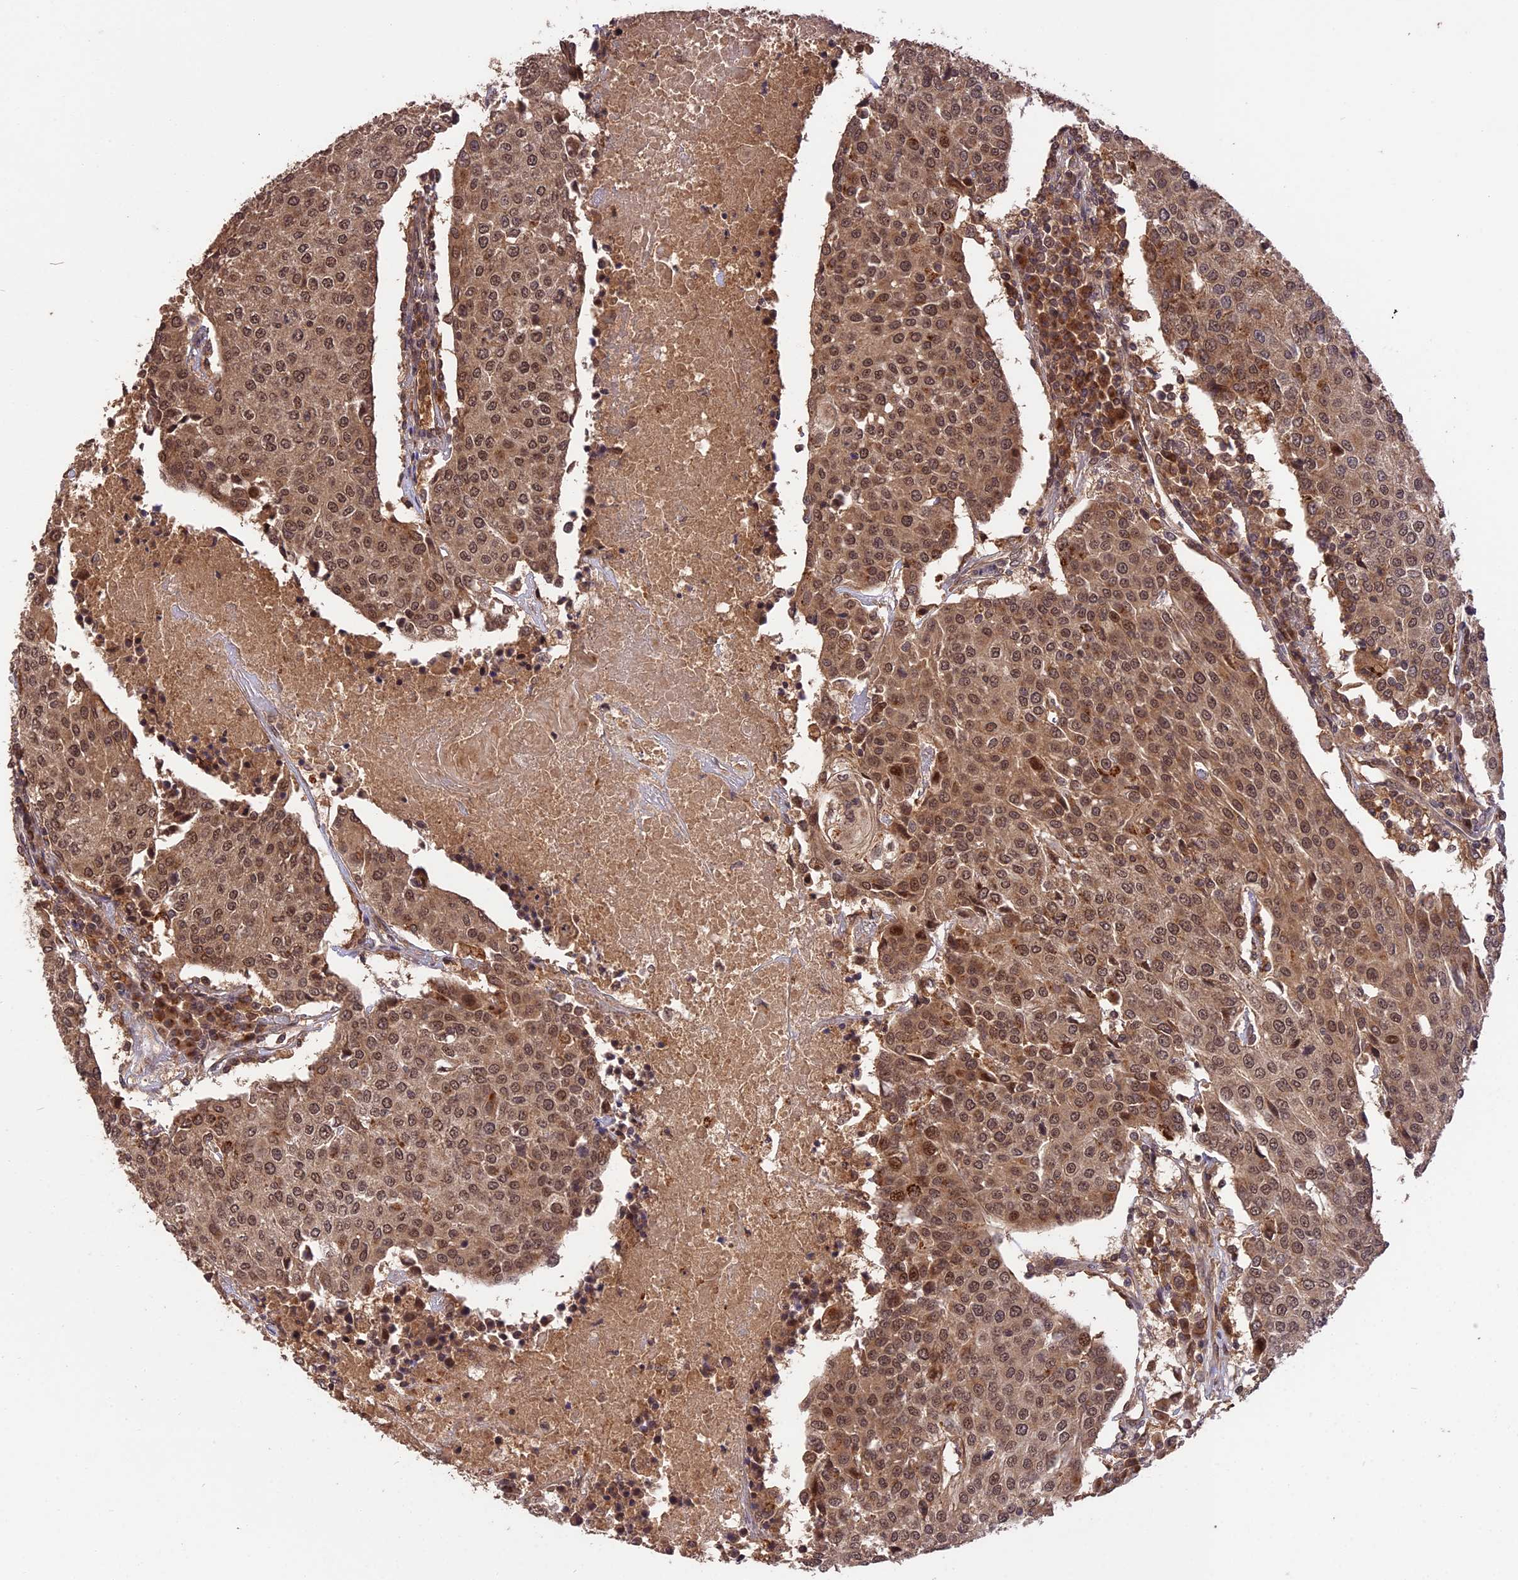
{"staining": {"intensity": "moderate", "quantity": ">75%", "location": "cytoplasmic/membranous,nuclear"}, "tissue": "urothelial cancer", "cell_type": "Tumor cells", "image_type": "cancer", "snomed": [{"axis": "morphology", "description": "Urothelial carcinoma, High grade"}, {"axis": "topography", "description": "Urinary bladder"}], "caption": "Protein expression analysis of human urothelial cancer reveals moderate cytoplasmic/membranous and nuclear staining in about >75% of tumor cells.", "gene": "ESCO1", "patient": {"sex": "female", "age": 85}}